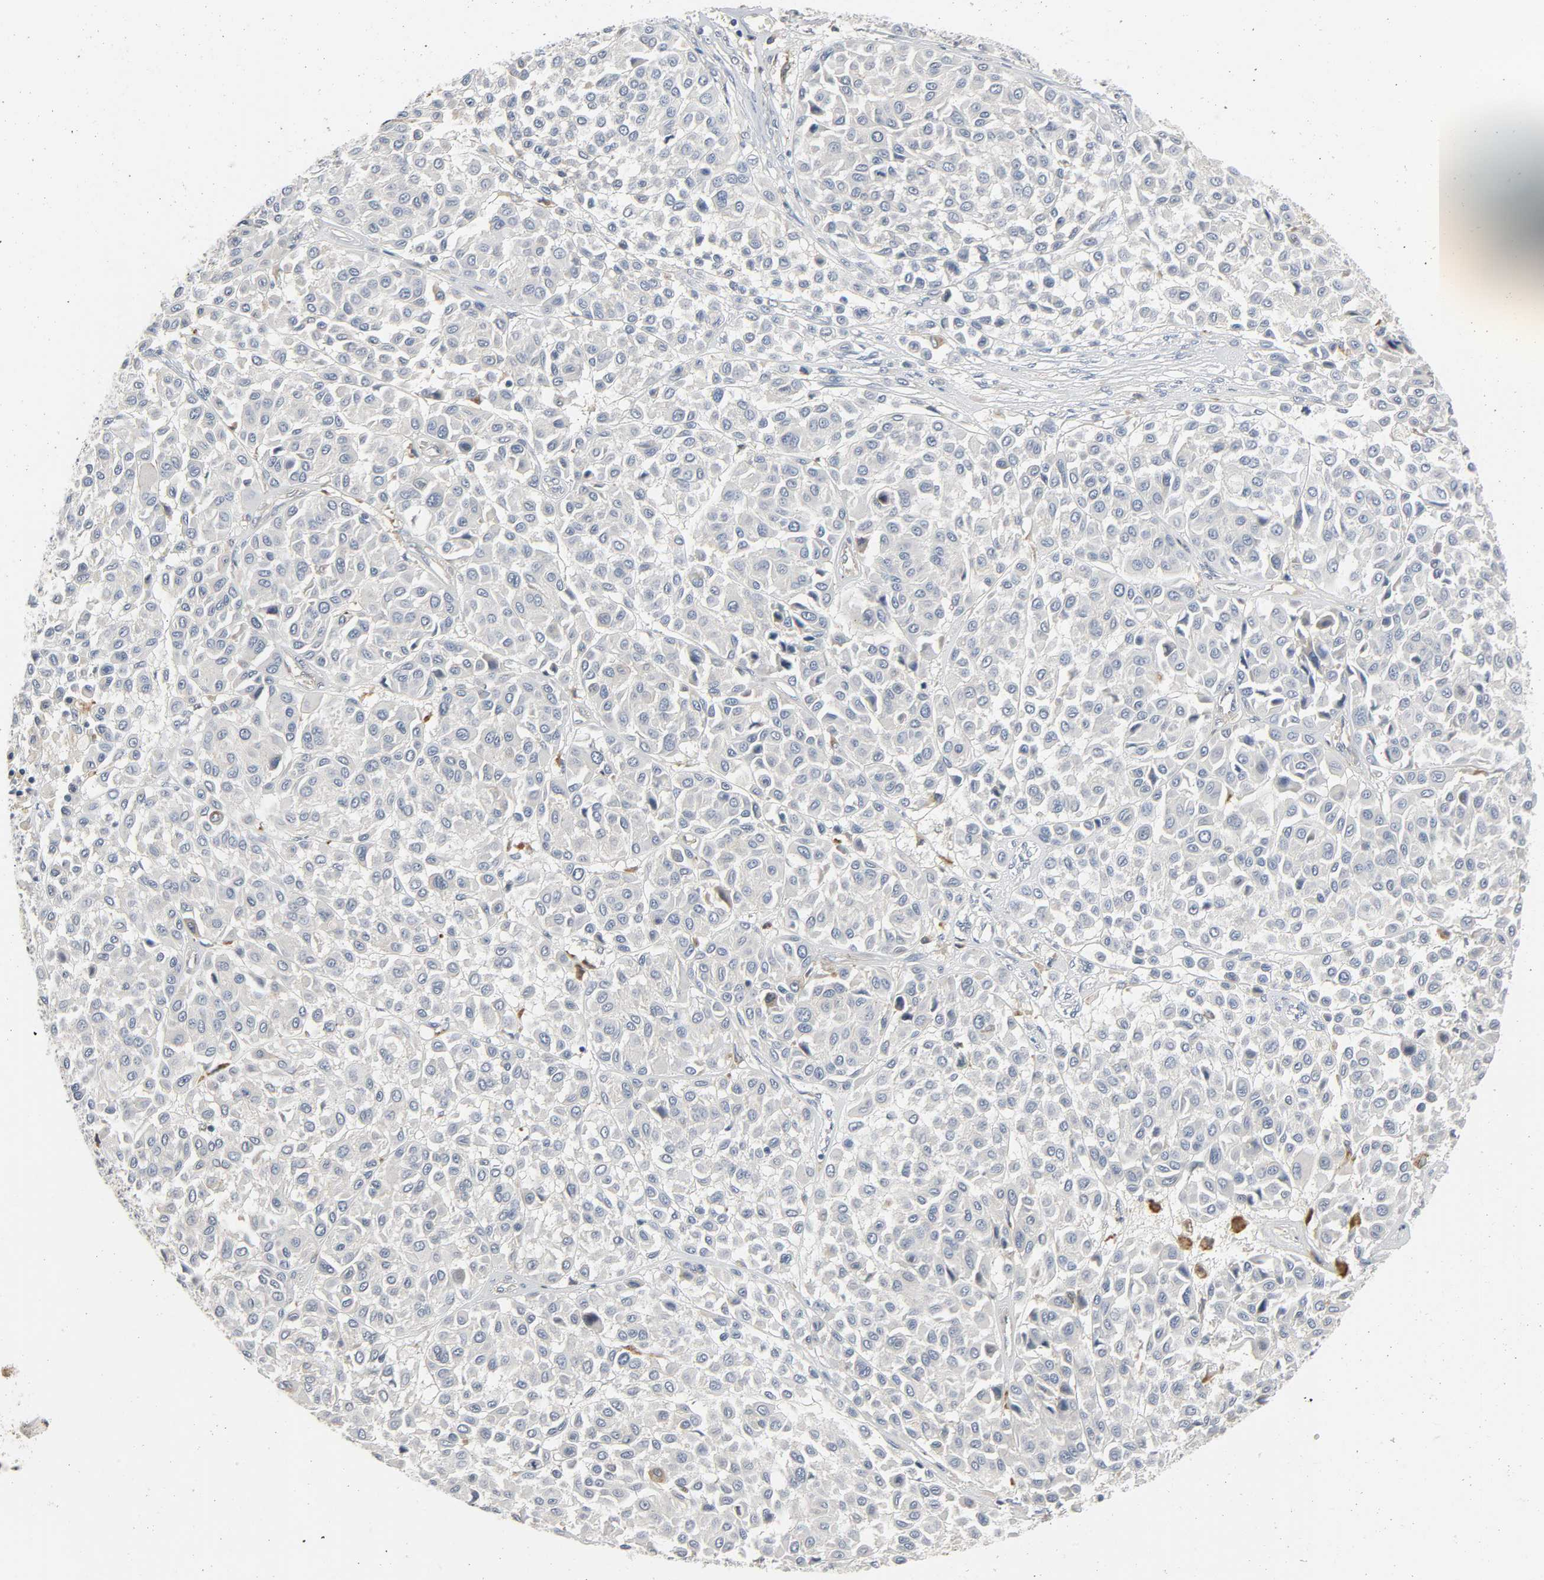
{"staining": {"intensity": "negative", "quantity": "none", "location": "none"}, "tissue": "melanoma", "cell_type": "Tumor cells", "image_type": "cancer", "snomed": [{"axis": "morphology", "description": "Malignant melanoma, Metastatic site"}, {"axis": "topography", "description": "Soft tissue"}], "caption": "This histopathology image is of melanoma stained with IHC to label a protein in brown with the nuclei are counter-stained blue. There is no staining in tumor cells.", "gene": "CD4", "patient": {"sex": "male", "age": 41}}